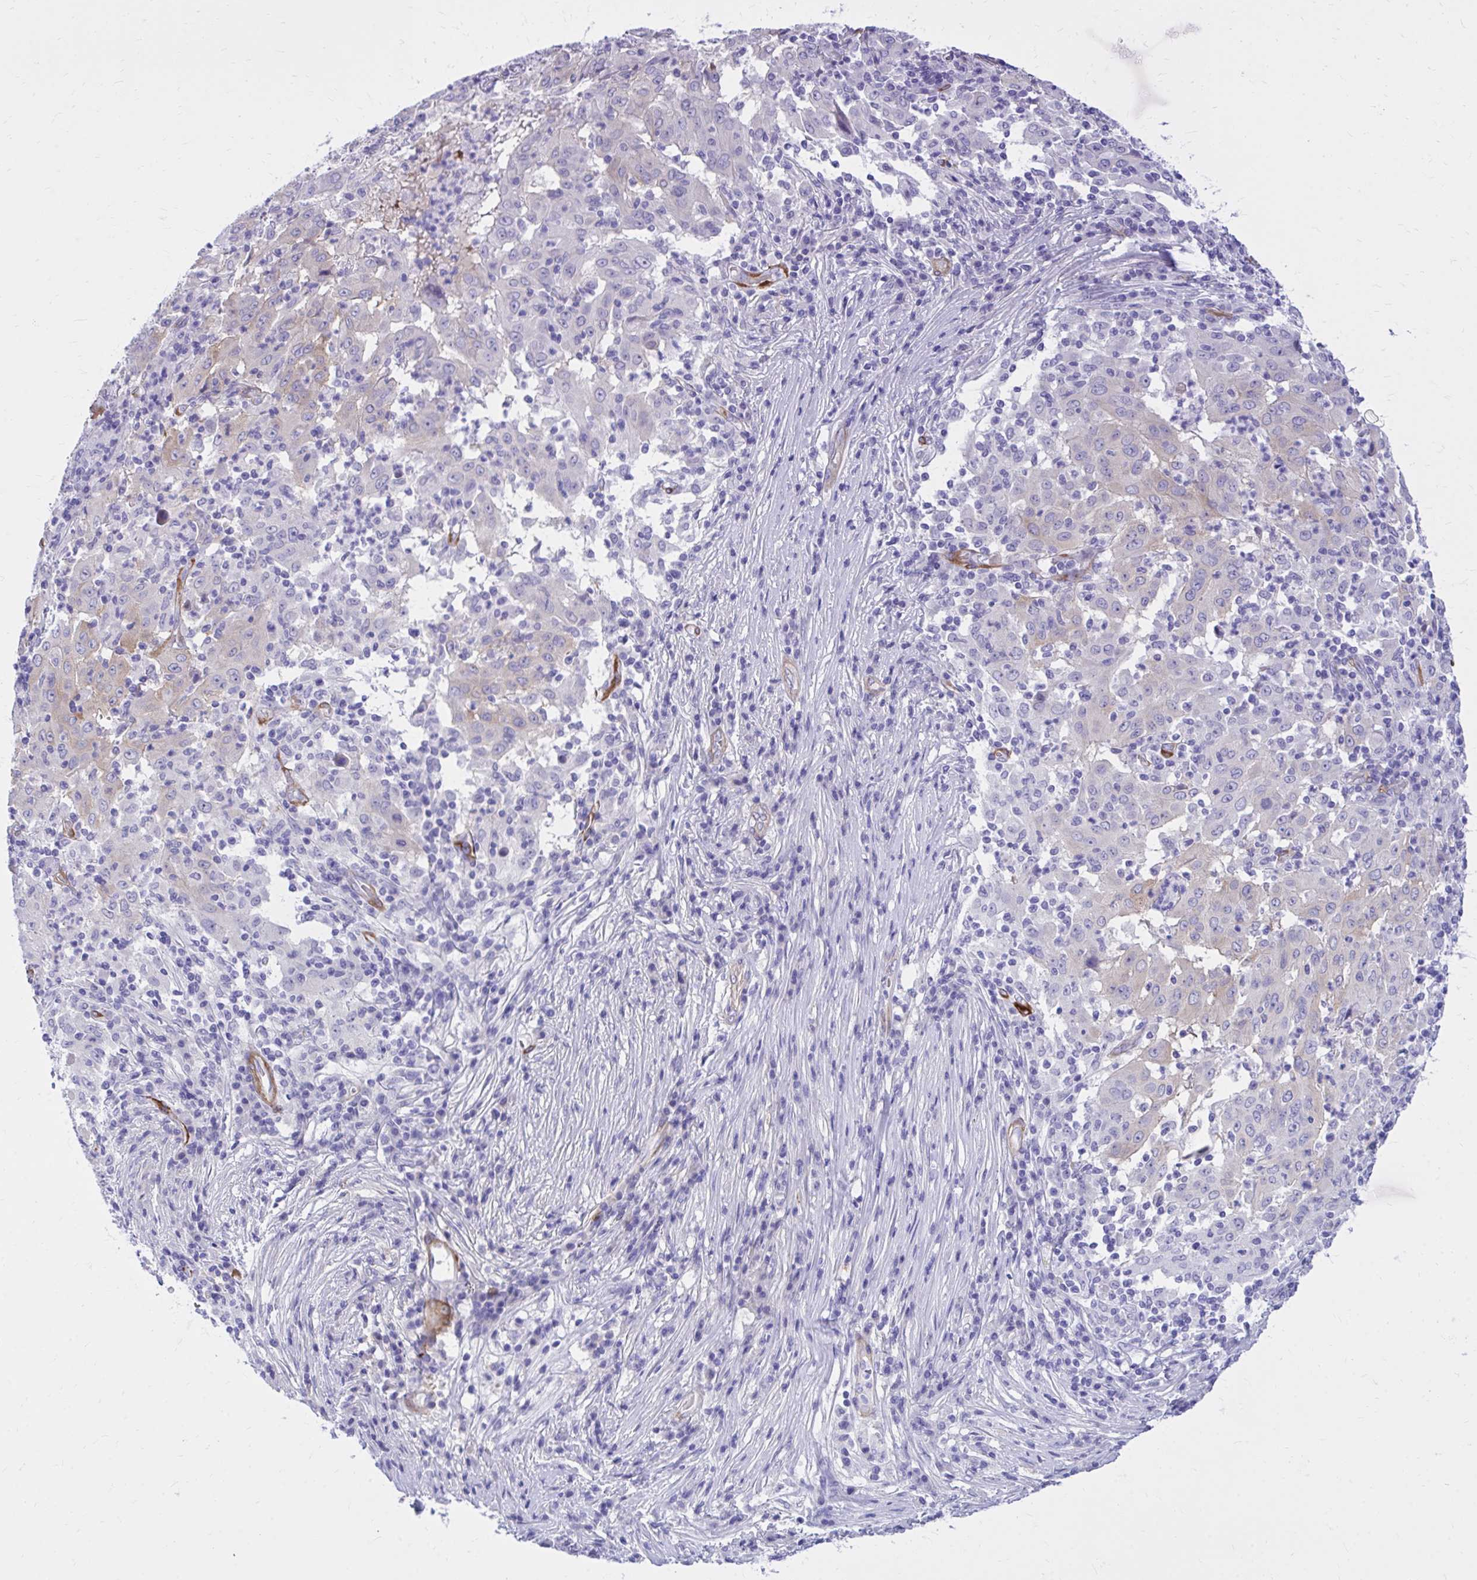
{"staining": {"intensity": "weak", "quantity": "<25%", "location": "cytoplasmic/membranous"}, "tissue": "pancreatic cancer", "cell_type": "Tumor cells", "image_type": "cancer", "snomed": [{"axis": "morphology", "description": "Adenocarcinoma, NOS"}, {"axis": "topography", "description": "Pancreas"}], "caption": "Pancreatic adenocarcinoma was stained to show a protein in brown. There is no significant staining in tumor cells.", "gene": "EPB41L1", "patient": {"sex": "male", "age": 63}}